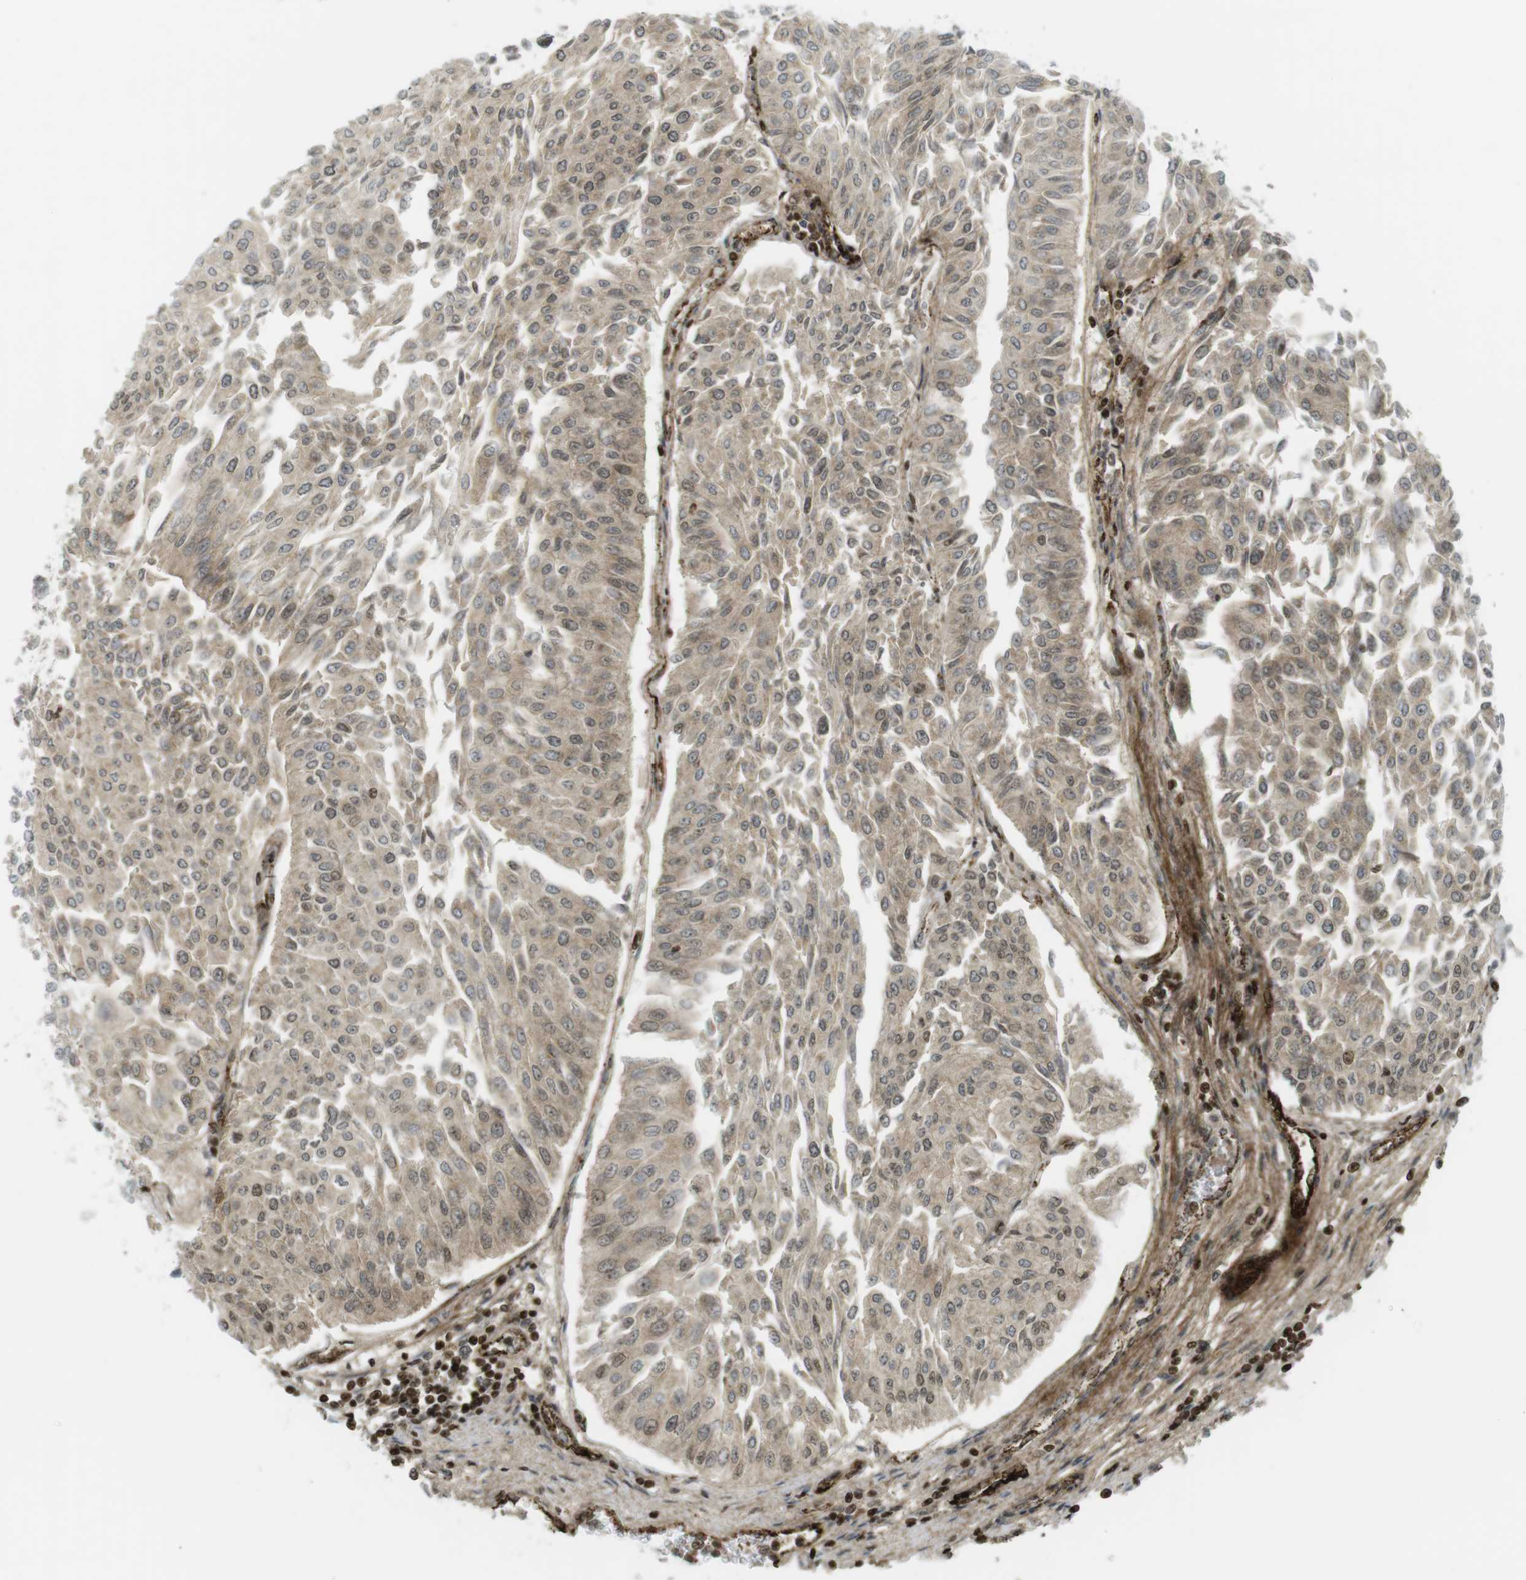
{"staining": {"intensity": "weak", "quantity": ">75%", "location": "cytoplasmic/membranous,nuclear"}, "tissue": "urothelial cancer", "cell_type": "Tumor cells", "image_type": "cancer", "snomed": [{"axis": "morphology", "description": "Urothelial carcinoma, Low grade"}, {"axis": "topography", "description": "Urinary bladder"}], "caption": "This is an image of immunohistochemistry (IHC) staining of urothelial carcinoma (low-grade), which shows weak staining in the cytoplasmic/membranous and nuclear of tumor cells.", "gene": "PPP1R13B", "patient": {"sex": "male", "age": 67}}